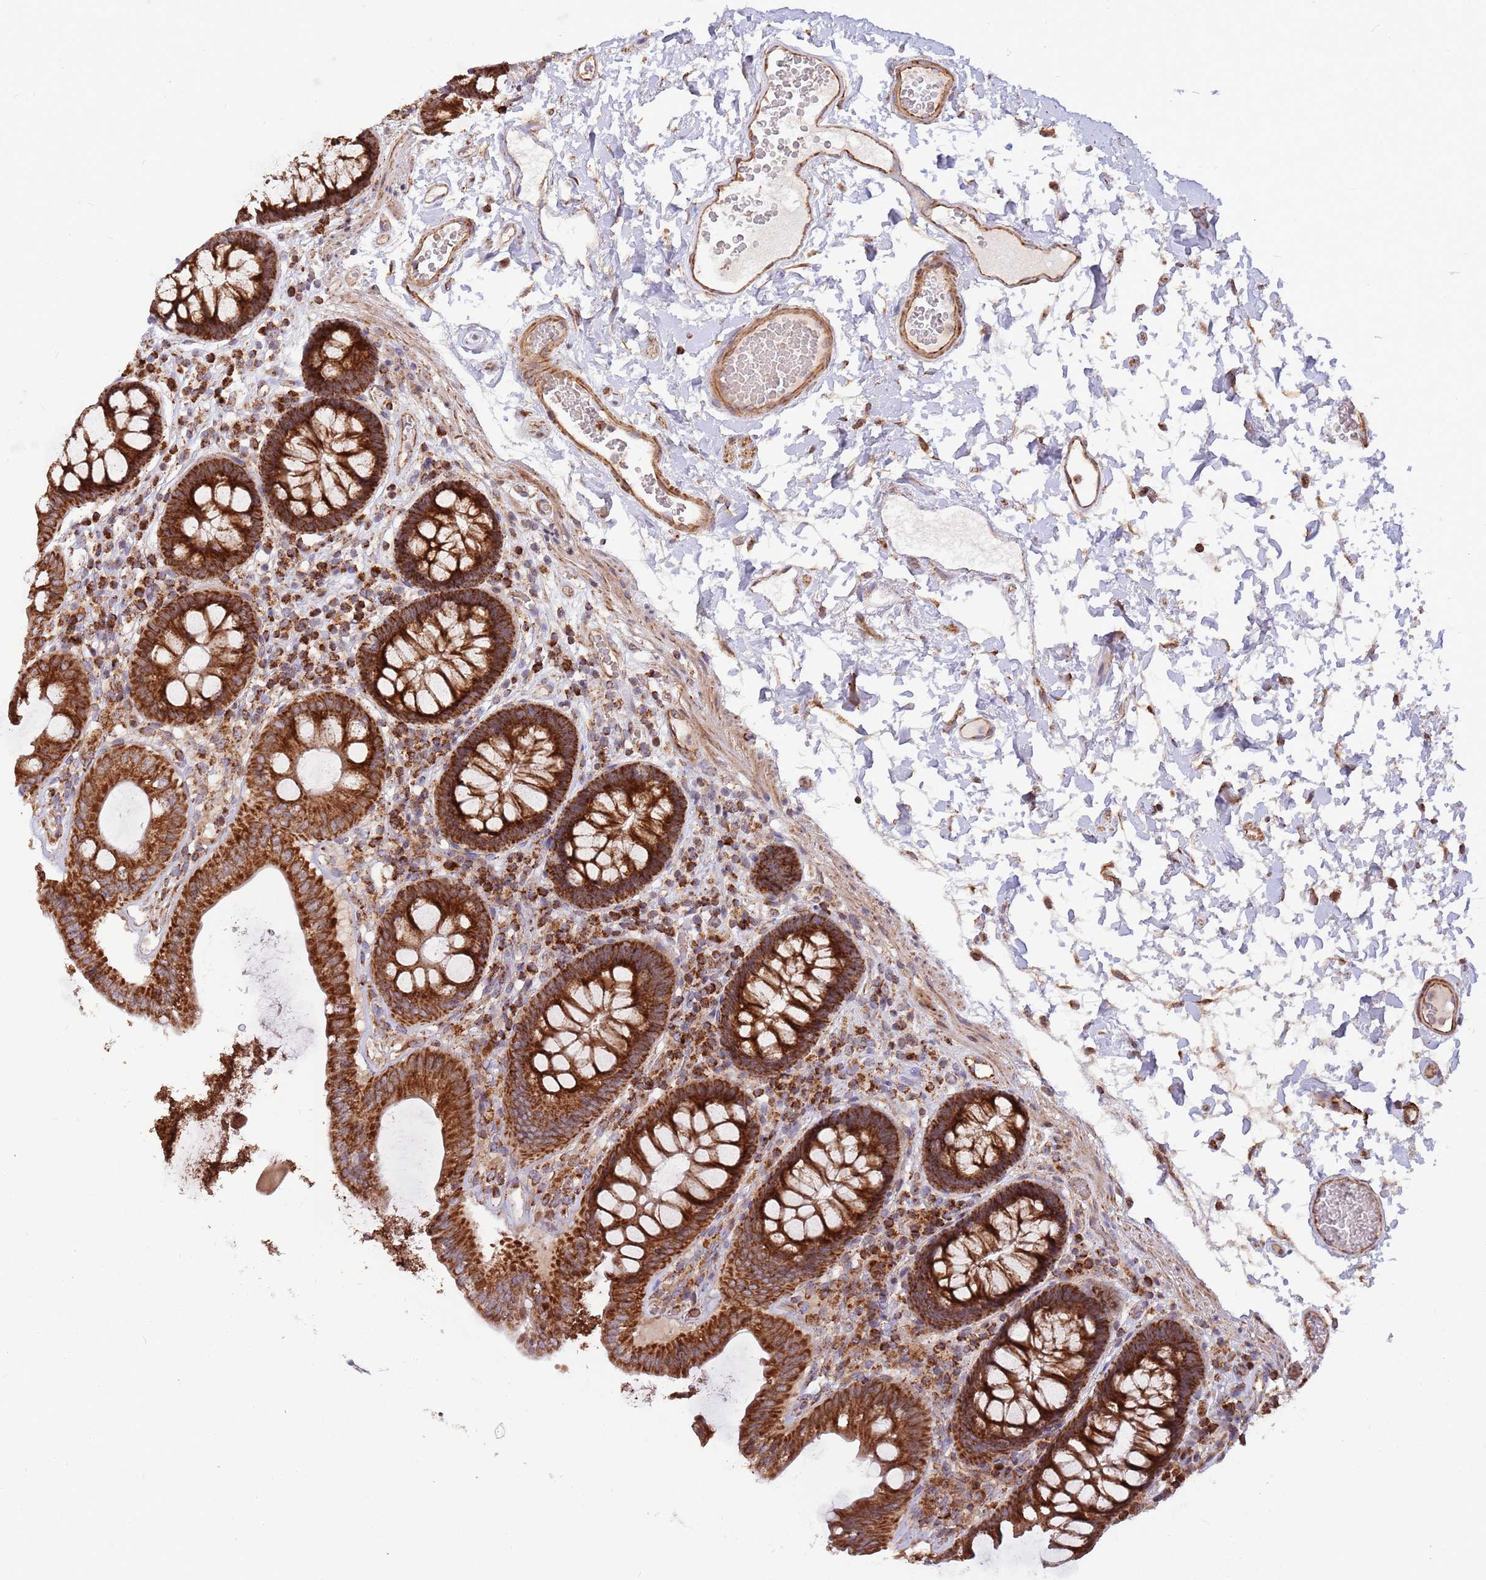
{"staining": {"intensity": "moderate", "quantity": ">75%", "location": "cytoplasmic/membranous"}, "tissue": "colon", "cell_type": "Endothelial cells", "image_type": "normal", "snomed": [{"axis": "morphology", "description": "Normal tissue, NOS"}, {"axis": "topography", "description": "Colon"}], "caption": "The immunohistochemical stain labels moderate cytoplasmic/membranous expression in endothelial cells of benign colon. (DAB (3,3'-diaminobenzidine) IHC, brown staining for protein, blue staining for nuclei).", "gene": "ATP5PD", "patient": {"sex": "male", "age": 84}}